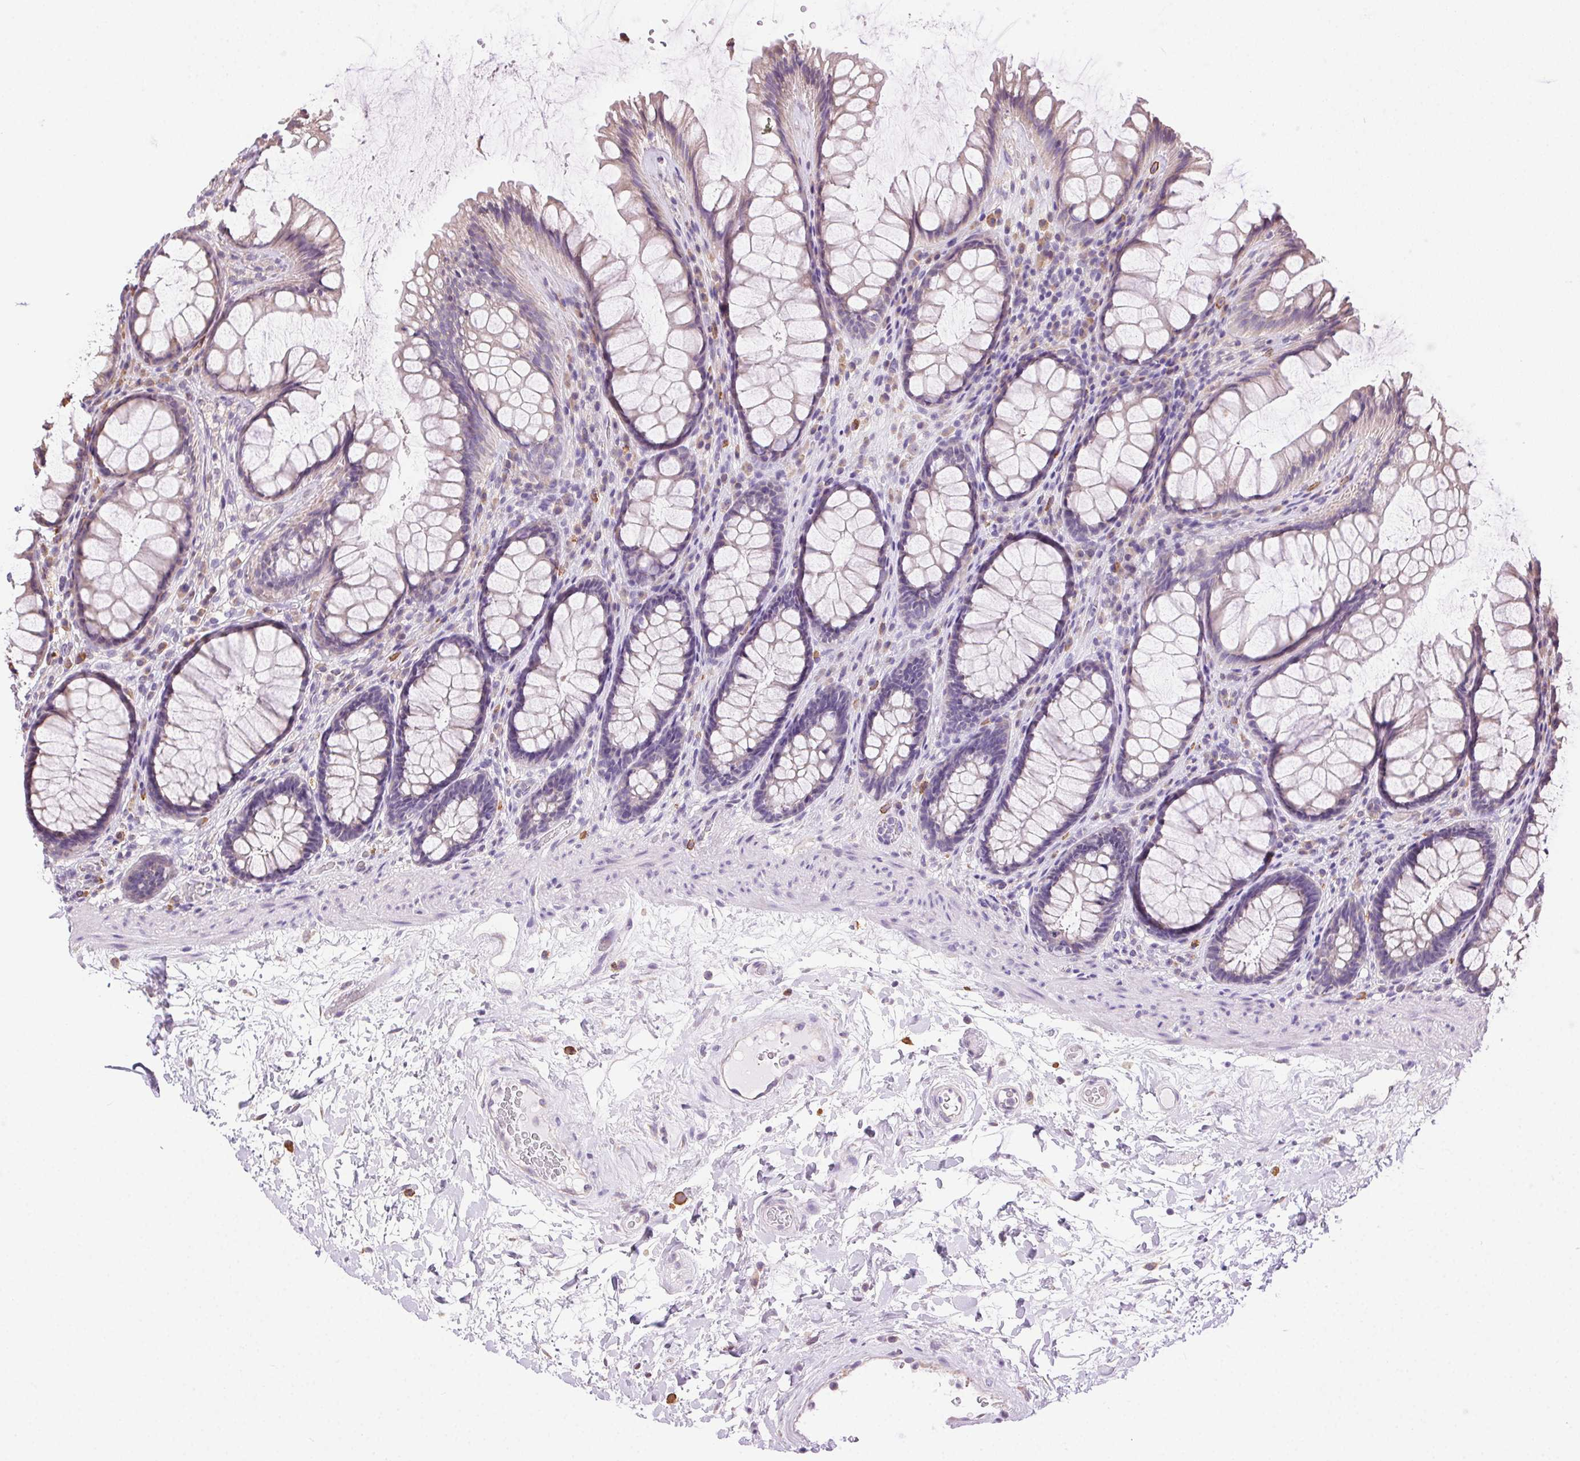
{"staining": {"intensity": "negative", "quantity": "none", "location": "none"}, "tissue": "rectum", "cell_type": "Glandular cells", "image_type": "normal", "snomed": [{"axis": "morphology", "description": "Normal tissue, NOS"}, {"axis": "topography", "description": "Rectum"}], "caption": "Protein analysis of normal rectum shows no significant positivity in glandular cells.", "gene": "SNX31", "patient": {"sex": "male", "age": 72}}